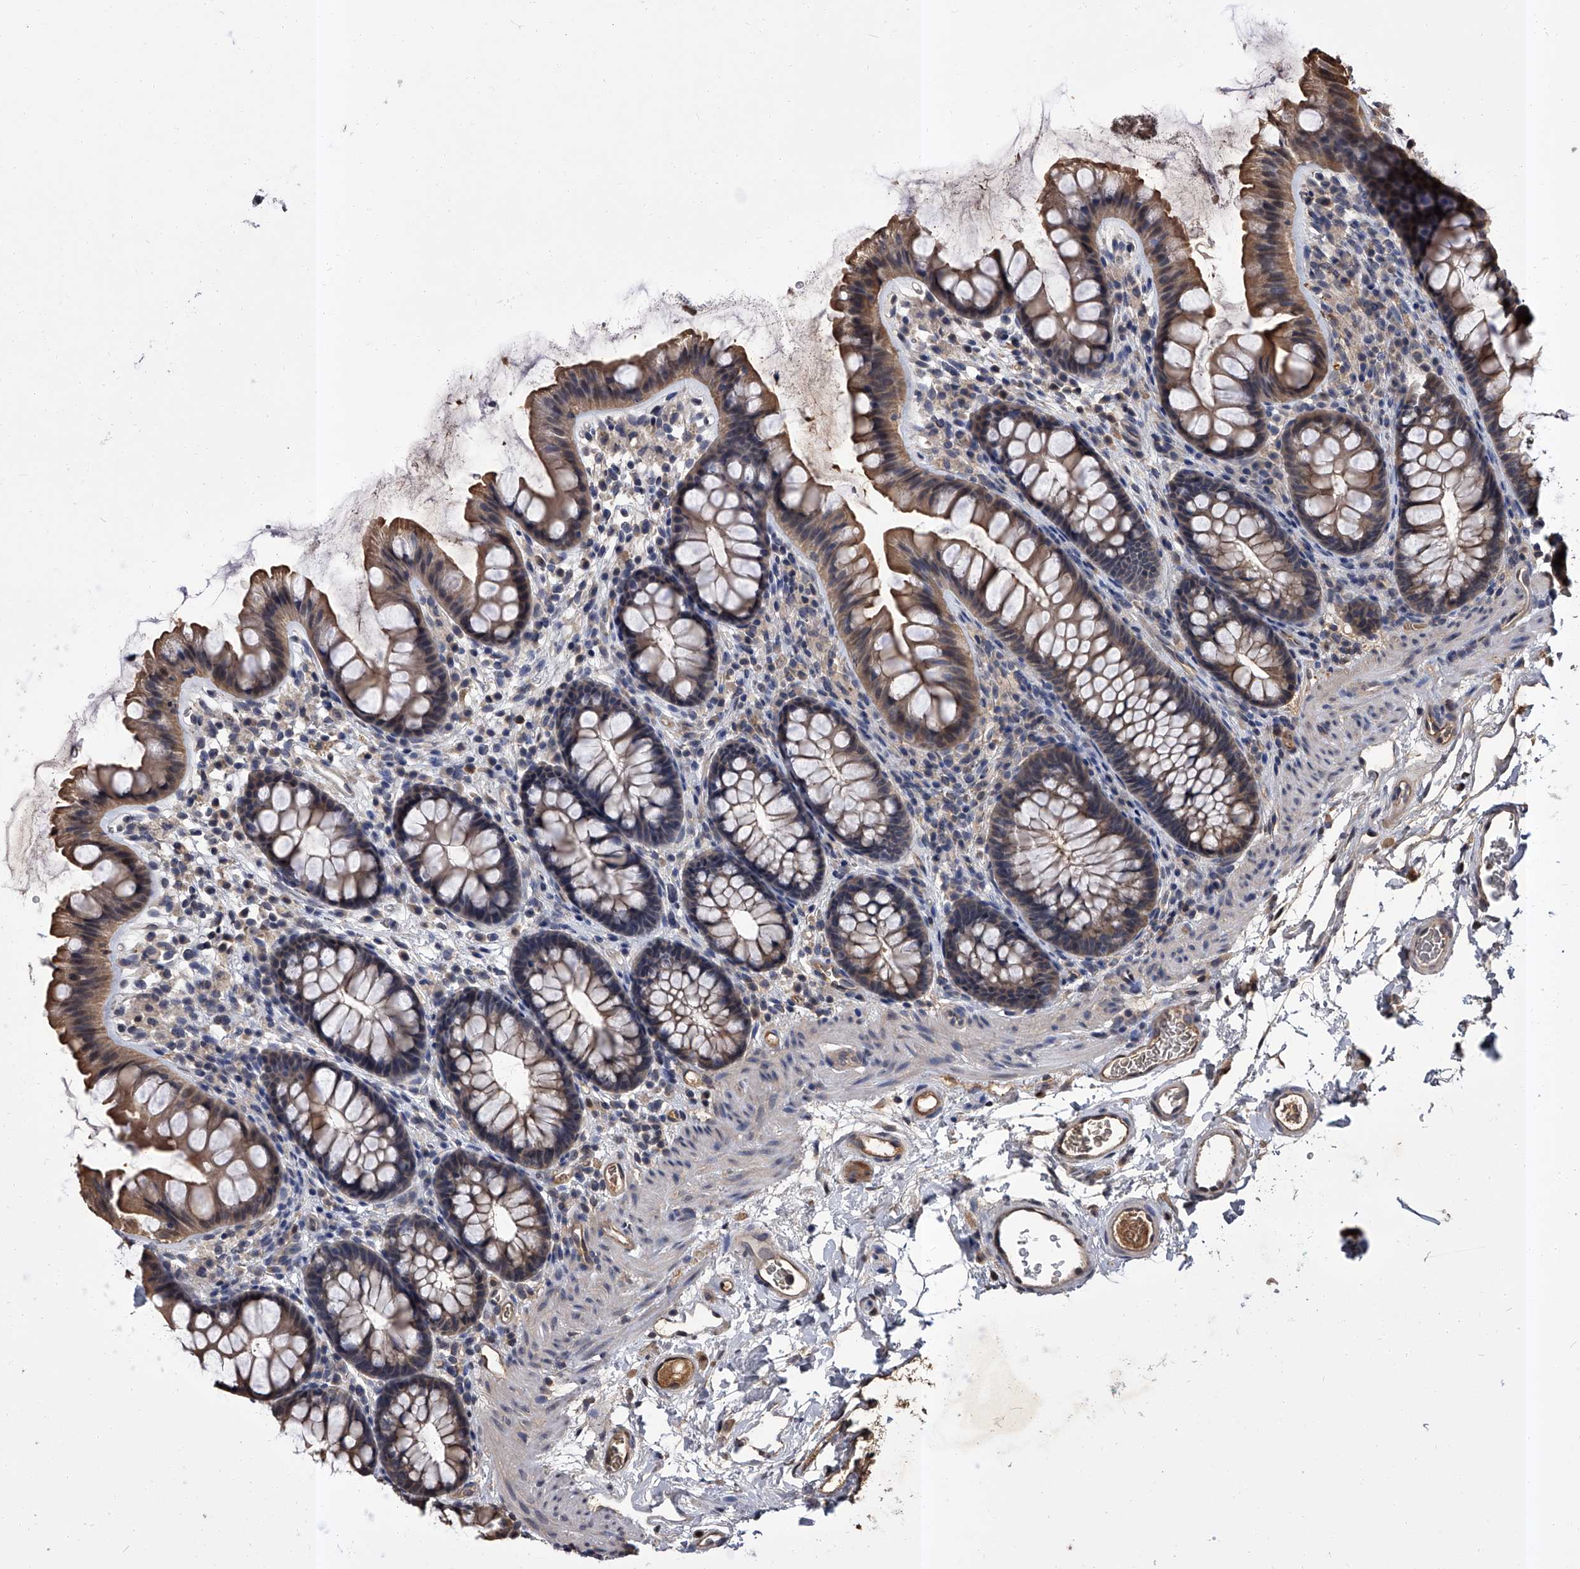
{"staining": {"intensity": "moderate", "quantity": ">75%", "location": "cytoplasmic/membranous"}, "tissue": "colon", "cell_type": "Endothelial cells", "image_type": "normal", "snomed": [{"axis": "morphology", "description": "Normal tissue, NOS"}, {"axis": "topography", "description": "Colon"}], "caption": "DAB (3,3'-diaminobenzidine) immunohistochemical staining of unremarkable human colon reveals moderate cytoplasmic/membranous protein expression in approximately >75% of endothelial cells.", "gene": "SLC18B1", "patient": {"sex": "female", "age": 62}}